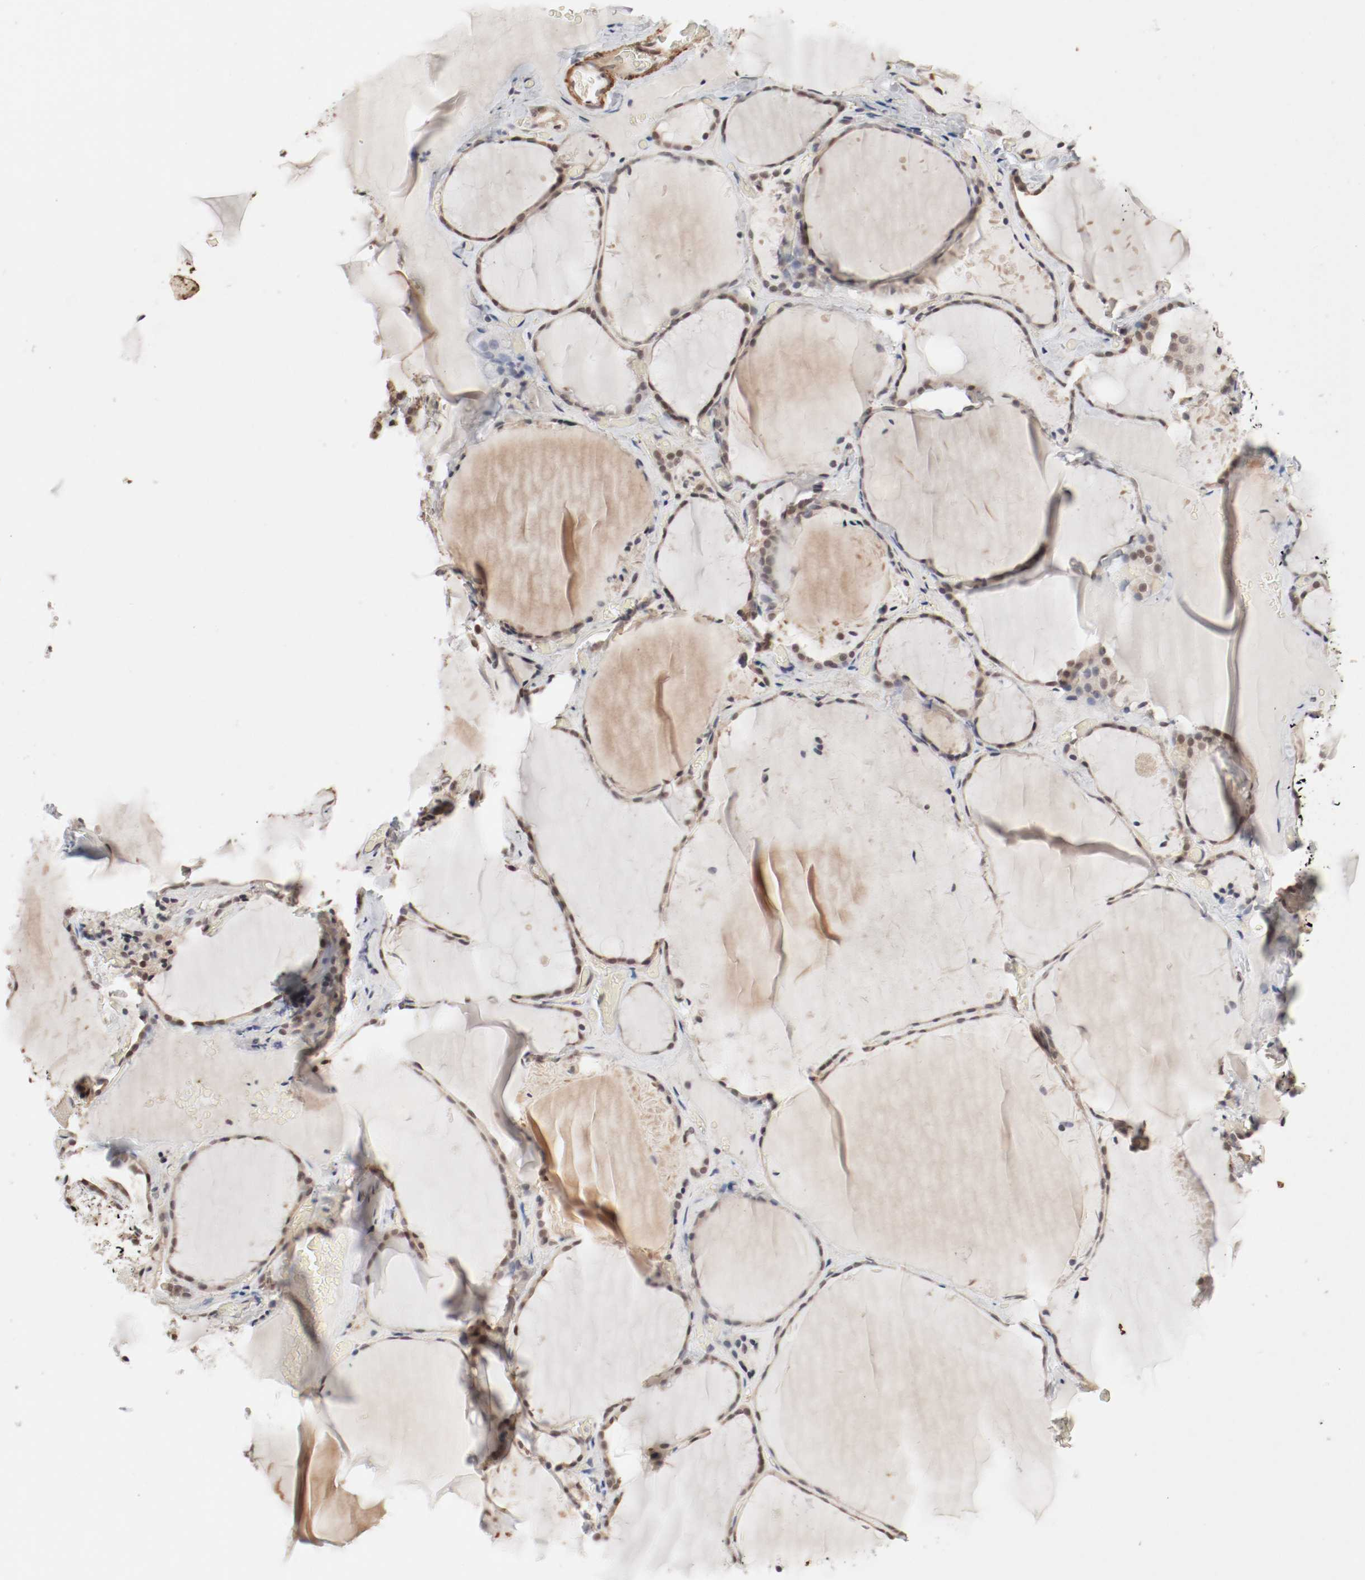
{"staining": {"intensity": "moderate", "quantity": ">75%", "location": "cytoplasmic/membranous,nuclear"}, "tissue": "thyroid gland", "cell_type": "Glandular cells", "image_type": "normal", "snomed": [{"axis": "morphology", "description": "Normal tissue, NOS"}, {"axis": "topography", "description": "Thyroid gland"}], "caption": "Glandular cells display medium levels of moderate cytoplasmic/membranous,nuclear positivity in about >75% of cells in unremarkable thyroid gland. The staining was performed using DAB (3,3'-diaminobenzidine), with brown indicating positive protein expression. Nuclei are stained blue with hematoxylin.", "gene": "CSNK2B", "patient": {"sex": "female", "age": 22}}